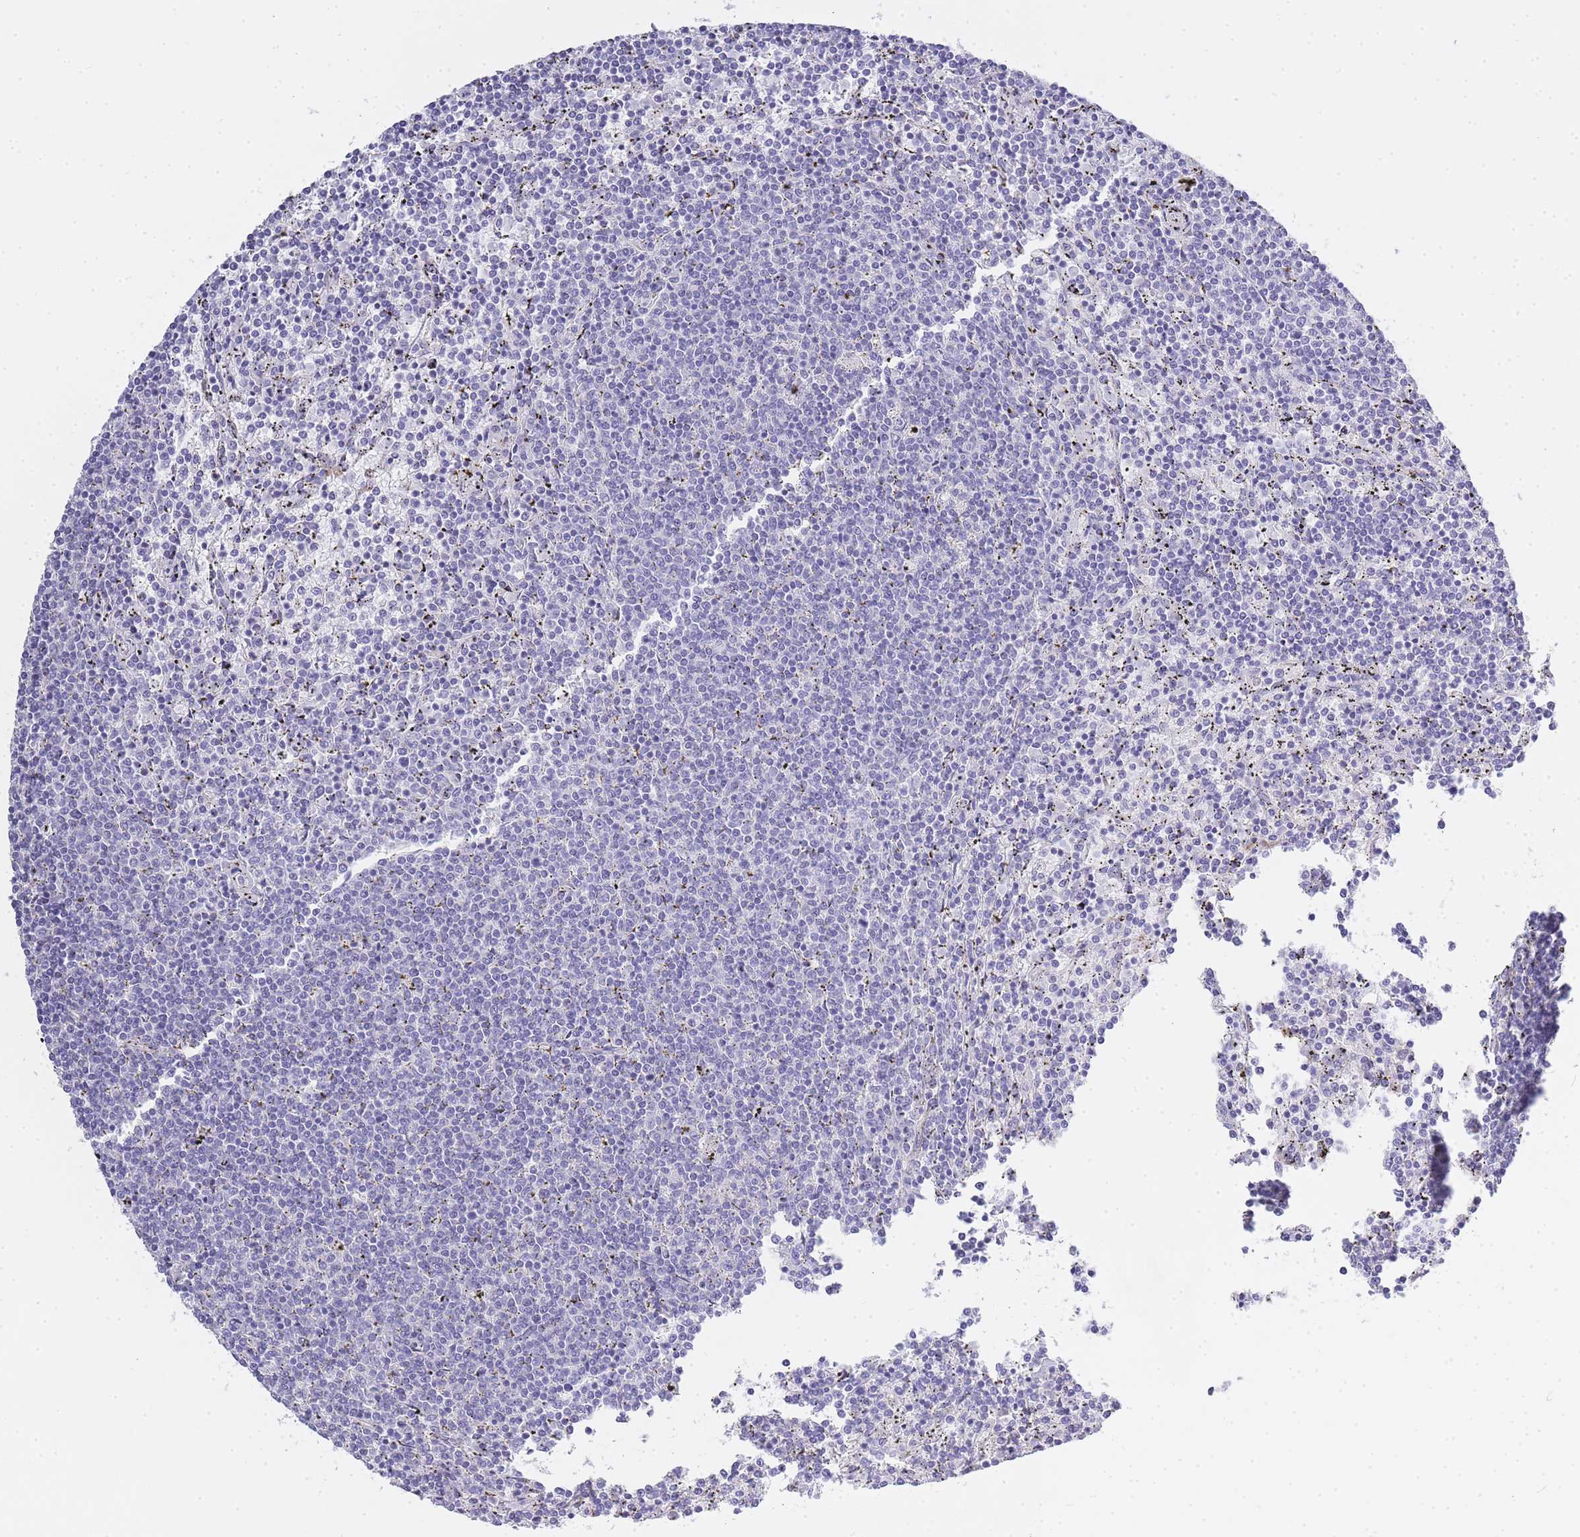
{"staining": {"intensity": "negative", "quantity": "none", "location": "none"}, "tissue": "lymphoma", "cell_type": "Tumor cells", "image_type": "cancer", "snomed": [{"axis": "morphology", "description": "Malignant lymphoma, non-Hodgkin's type, Low grade"}, {"axis": "topography", "description": "Spleen"}], "caption": "Tumor cells show no significant positivity in lymphoma.", "gene": "RHO", "patient": {"sex": "female", "age": 50}}